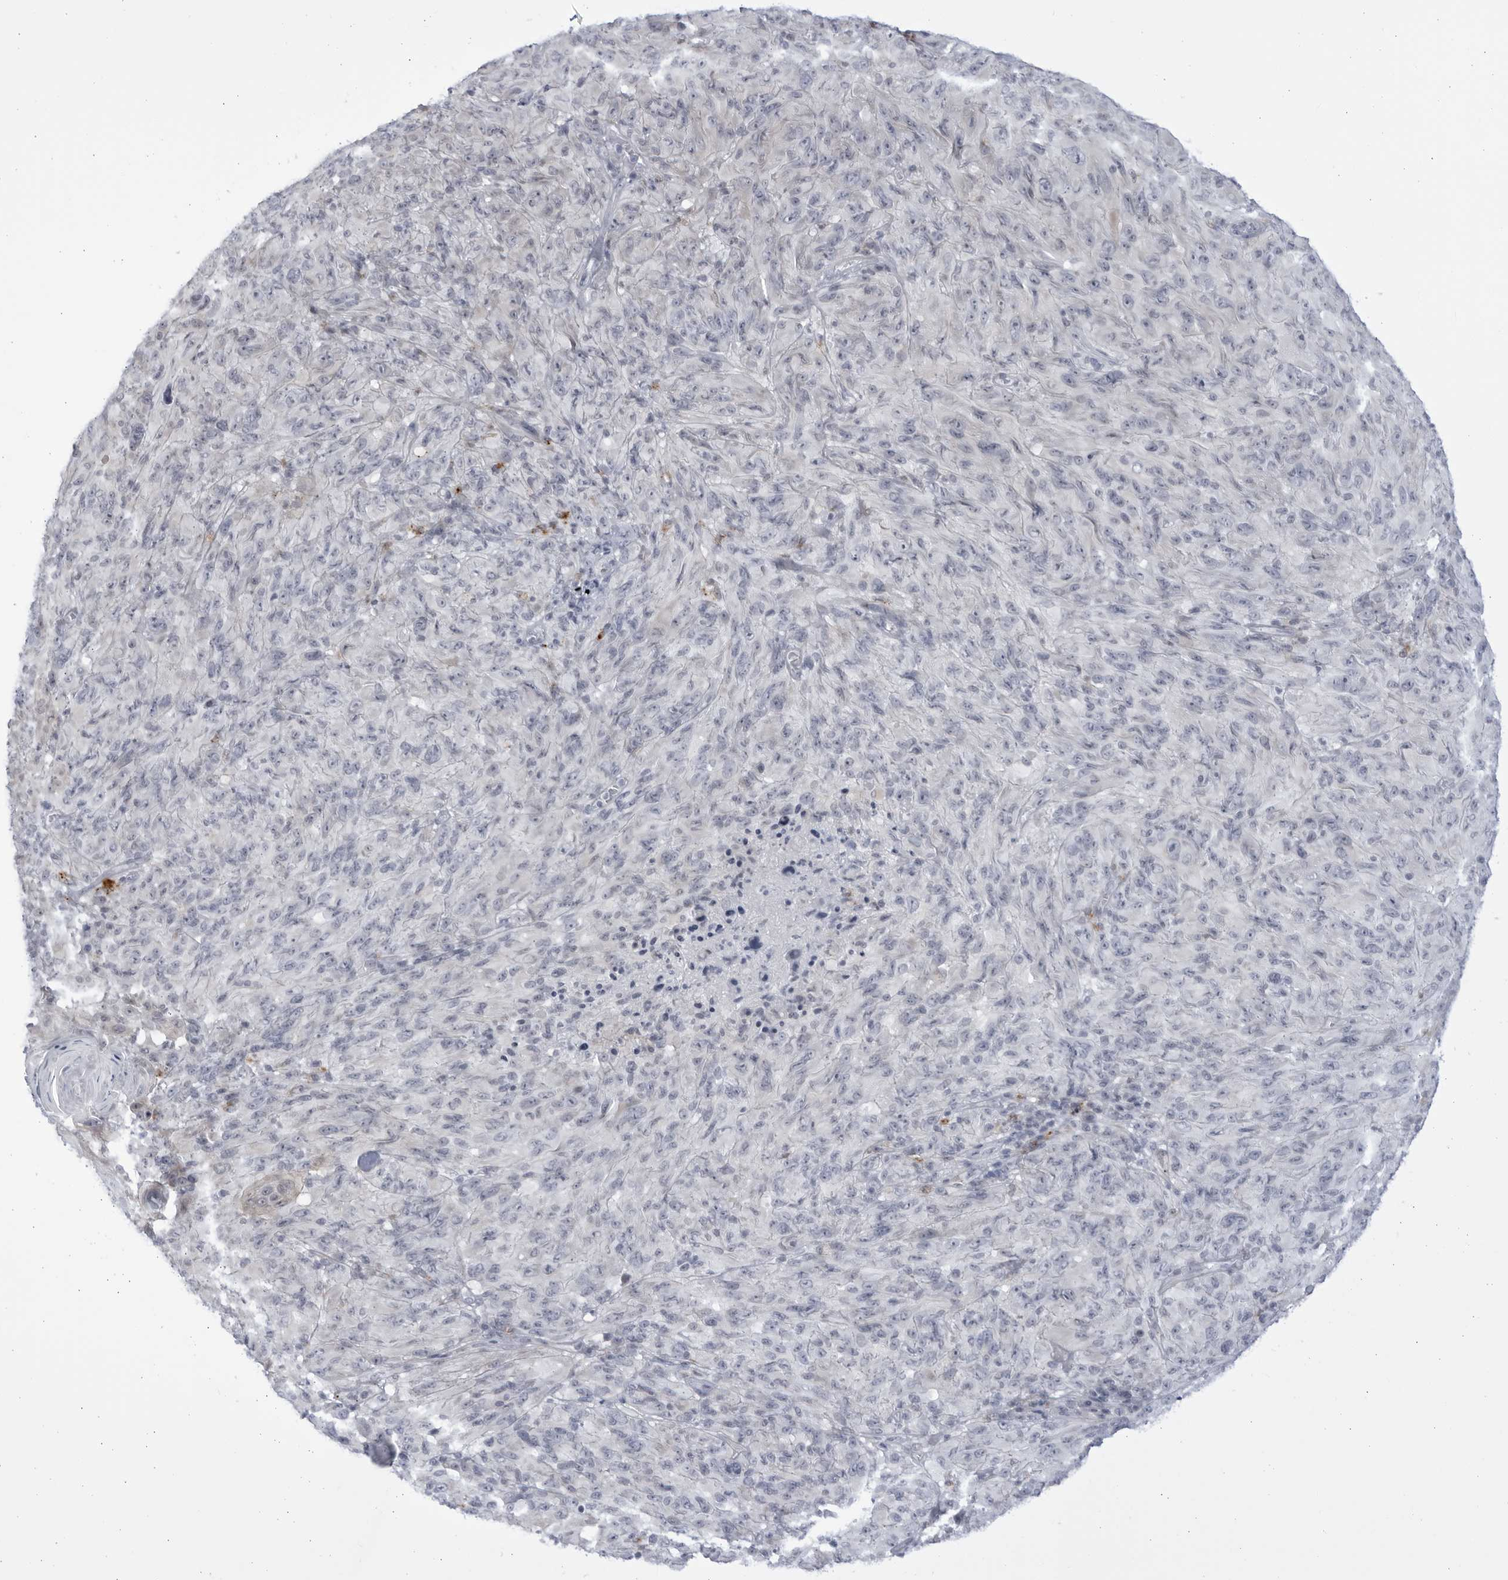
{"staining": {"intensity": "negative", "quantity": "none", "location": "none"}, "tissue": "melanoma", "cell_type": "Tumor cells", "image_type": "cancer", "snomed": [{"axis": "morphology", "description": "Malignant melanoma, NOS"}, {"axis": "topography", "description": "Skin of head"}], "caption": "Melanoma stained for a protein using immunohistochemistry (IHC) shows no staining tumor cells.", "gene": "CCDC181", "patient": {"sex": "male", "age": 96}}